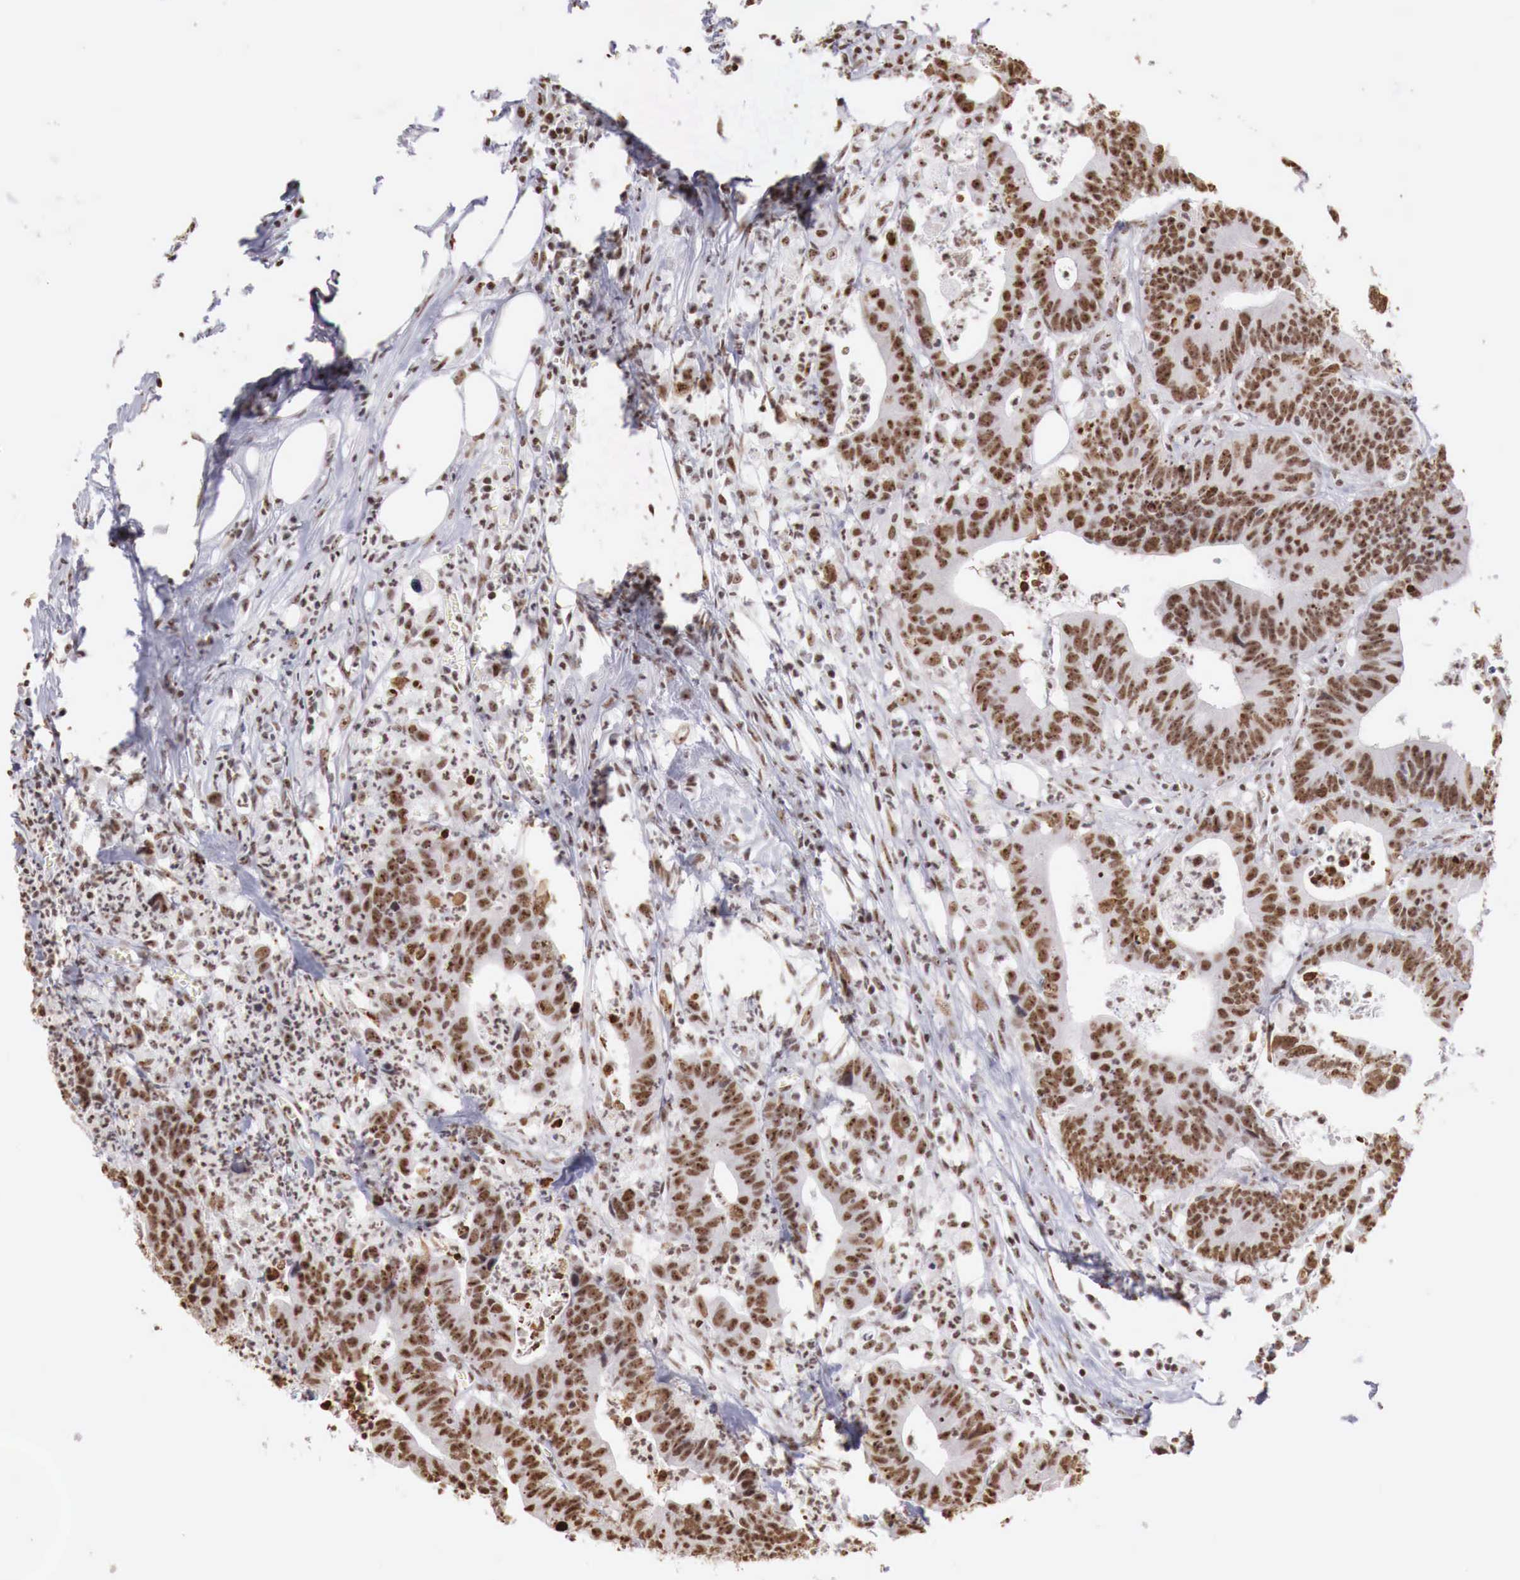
{"staining": {"intensity": "strong", "quantity": ">75%", "location": "nuclear"}, "tissue": "colorectal cancer", "cell_type": "Tumor cells", "image_type": "cancer", "snomed": [{"axis": "morphology", "description": "Adenocarcinoma, NOS"}, {"axis": "topography", "description": "Colon"}], "caption": "Colorectal cancer stained for a protein reveals strong nuclear positivity in tumor cells. (DAB IHC with brightfield microscopy, high magnification).", "gene": "DKC1", "patient": {"sex": "male", "age": 55}}